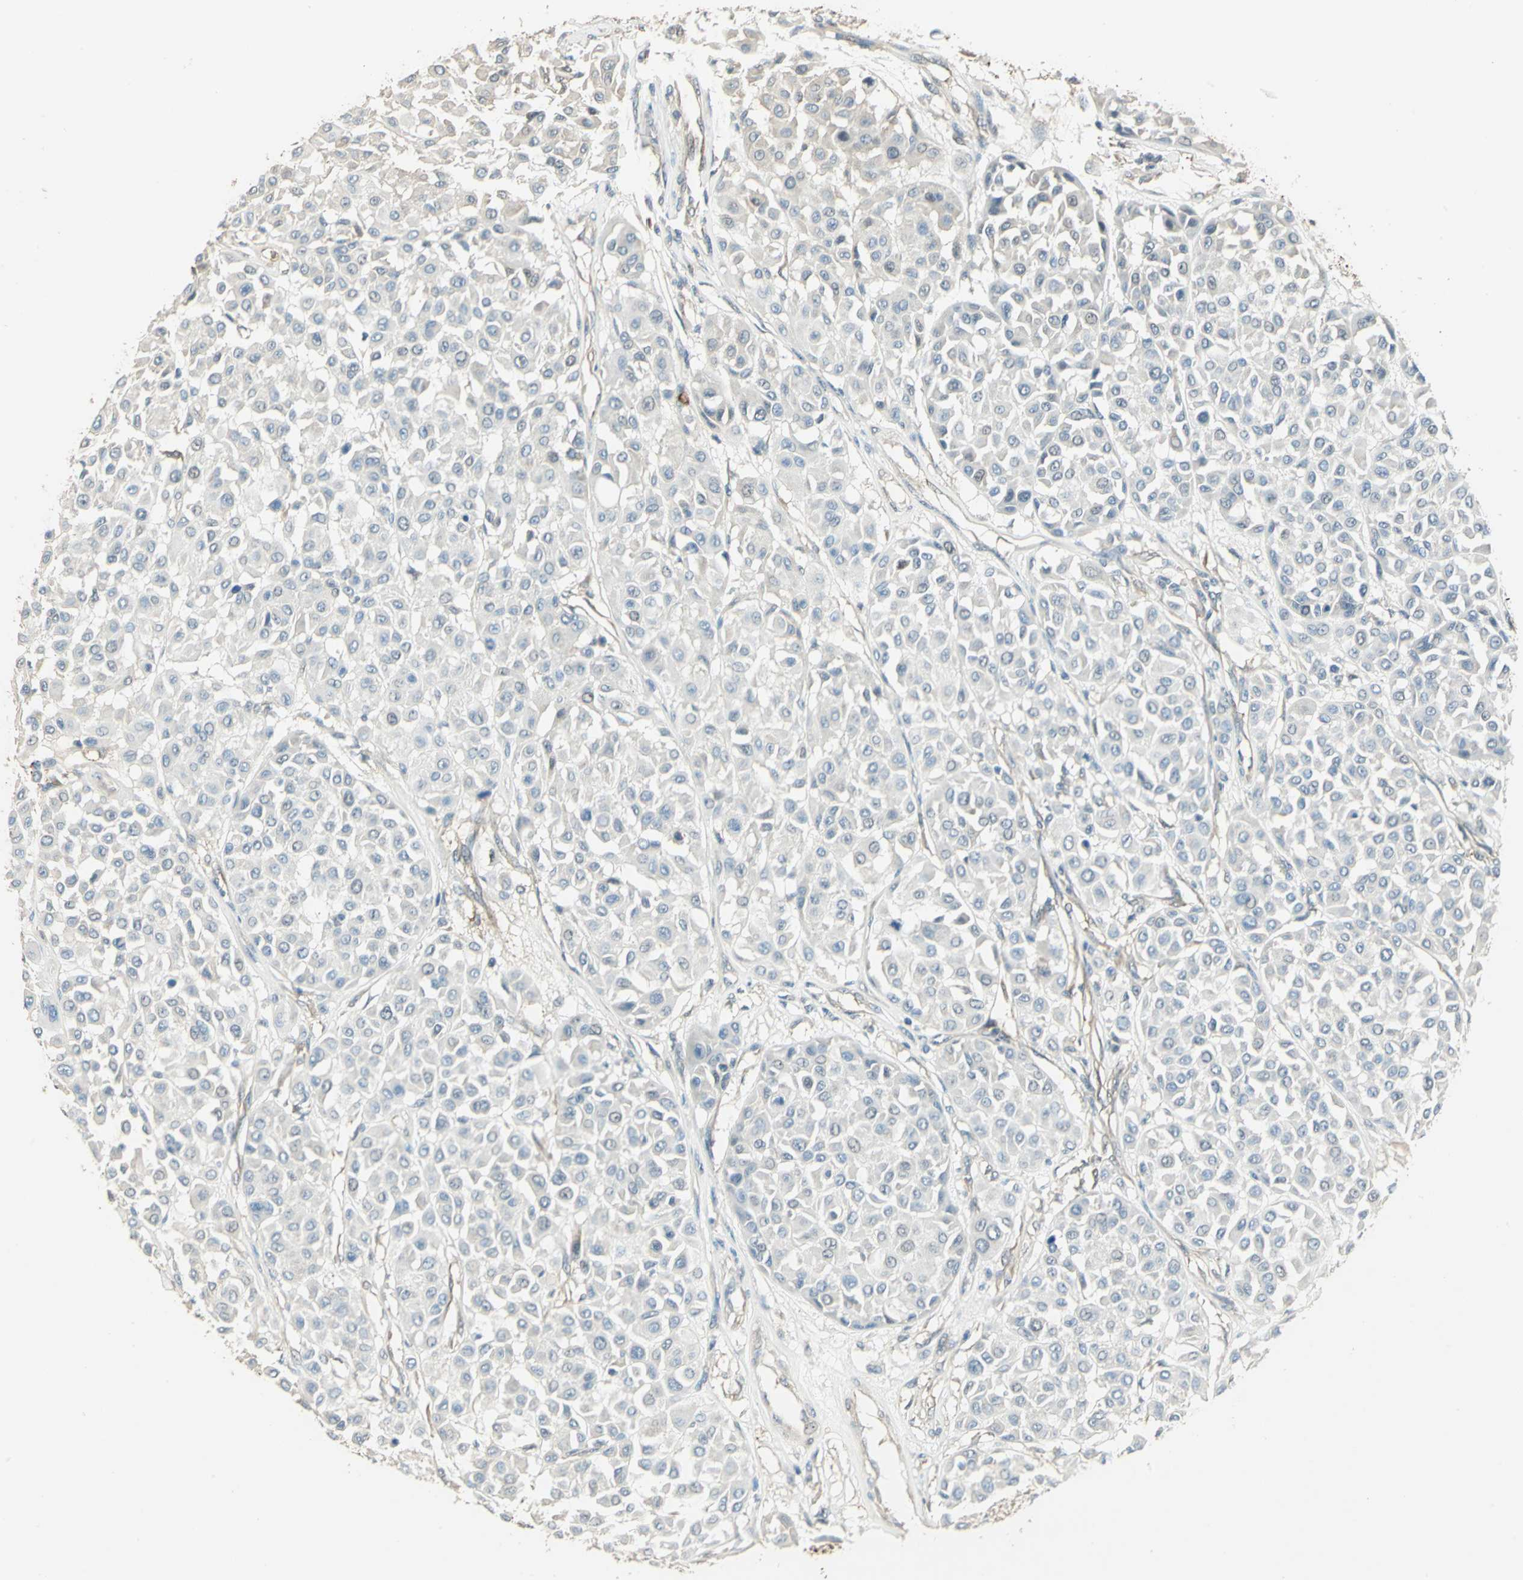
{"staining": {"intensity": "negative", "quantity": "none", "location": "none"}, "tissue": "melanoma", "cell_type": "Tumor cells", "image_type": "cancer", "snomed": [{"axis": "morphology", "description": "Malignant melanoma, Metastatic site"}, {"axis": "topography", "description": "Soft tissue"}], "caption": "A high-resolution image shows immunohistochemistry staining of melanoma, which reveals no significant positivity in tumor cells.", "gene": "DDAH1", "patient": {"sex": "male", "age": 41}}